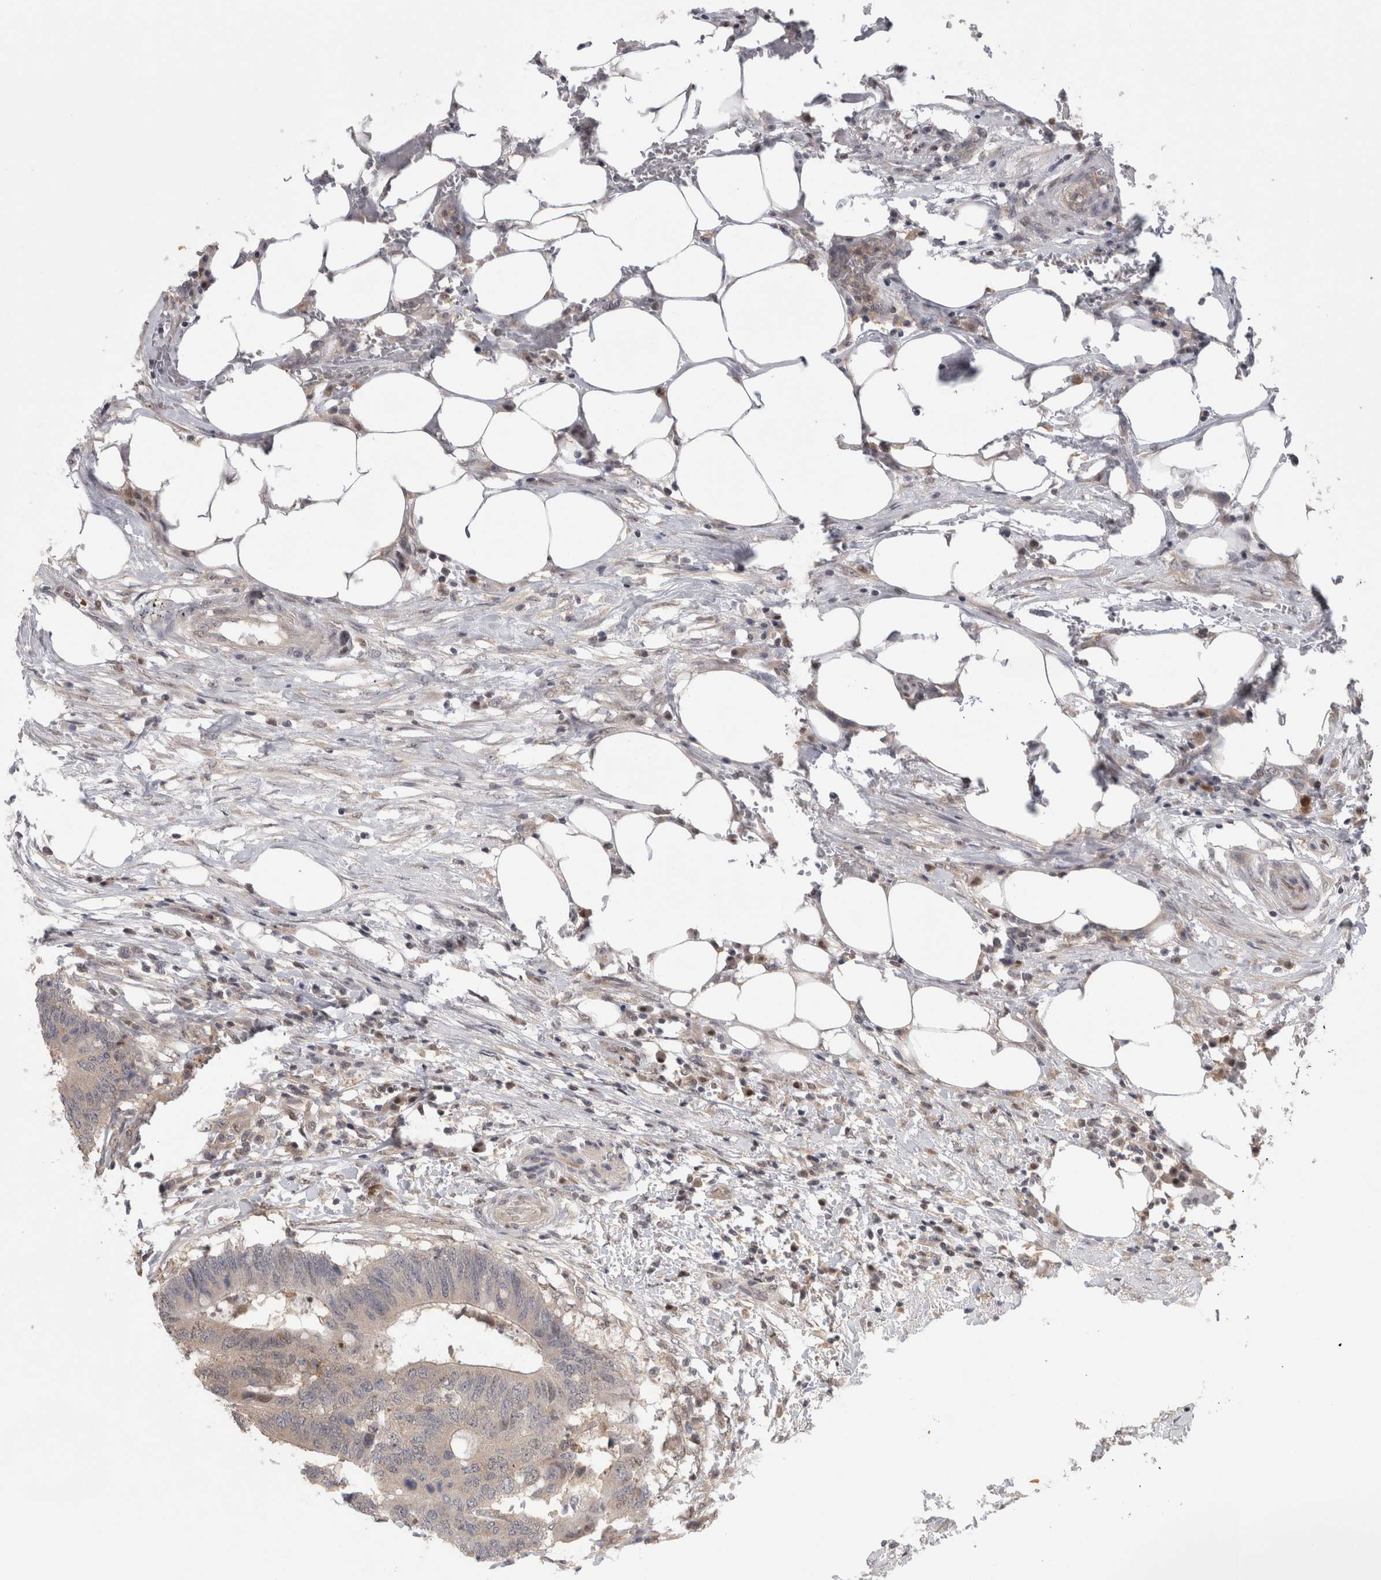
{"staining": {"intensity": "negative", "quantity": "none", "location": "none"}, "tissue": "colorectal cancer", "cell_type": "Tumor cells", "image_type": "cancer", "snomed": [{"axis": "morphology", "description": "Adenocarcinoma, NOS"}, {"axis": "topography", "description": "Colon"}], "caption": "The micrograph reveals no significant staining in tumor cells of colorectal cancer (adenocarcinoma).", "gene": "PIGP", "patient": {"sex": "male", "age": 56}}